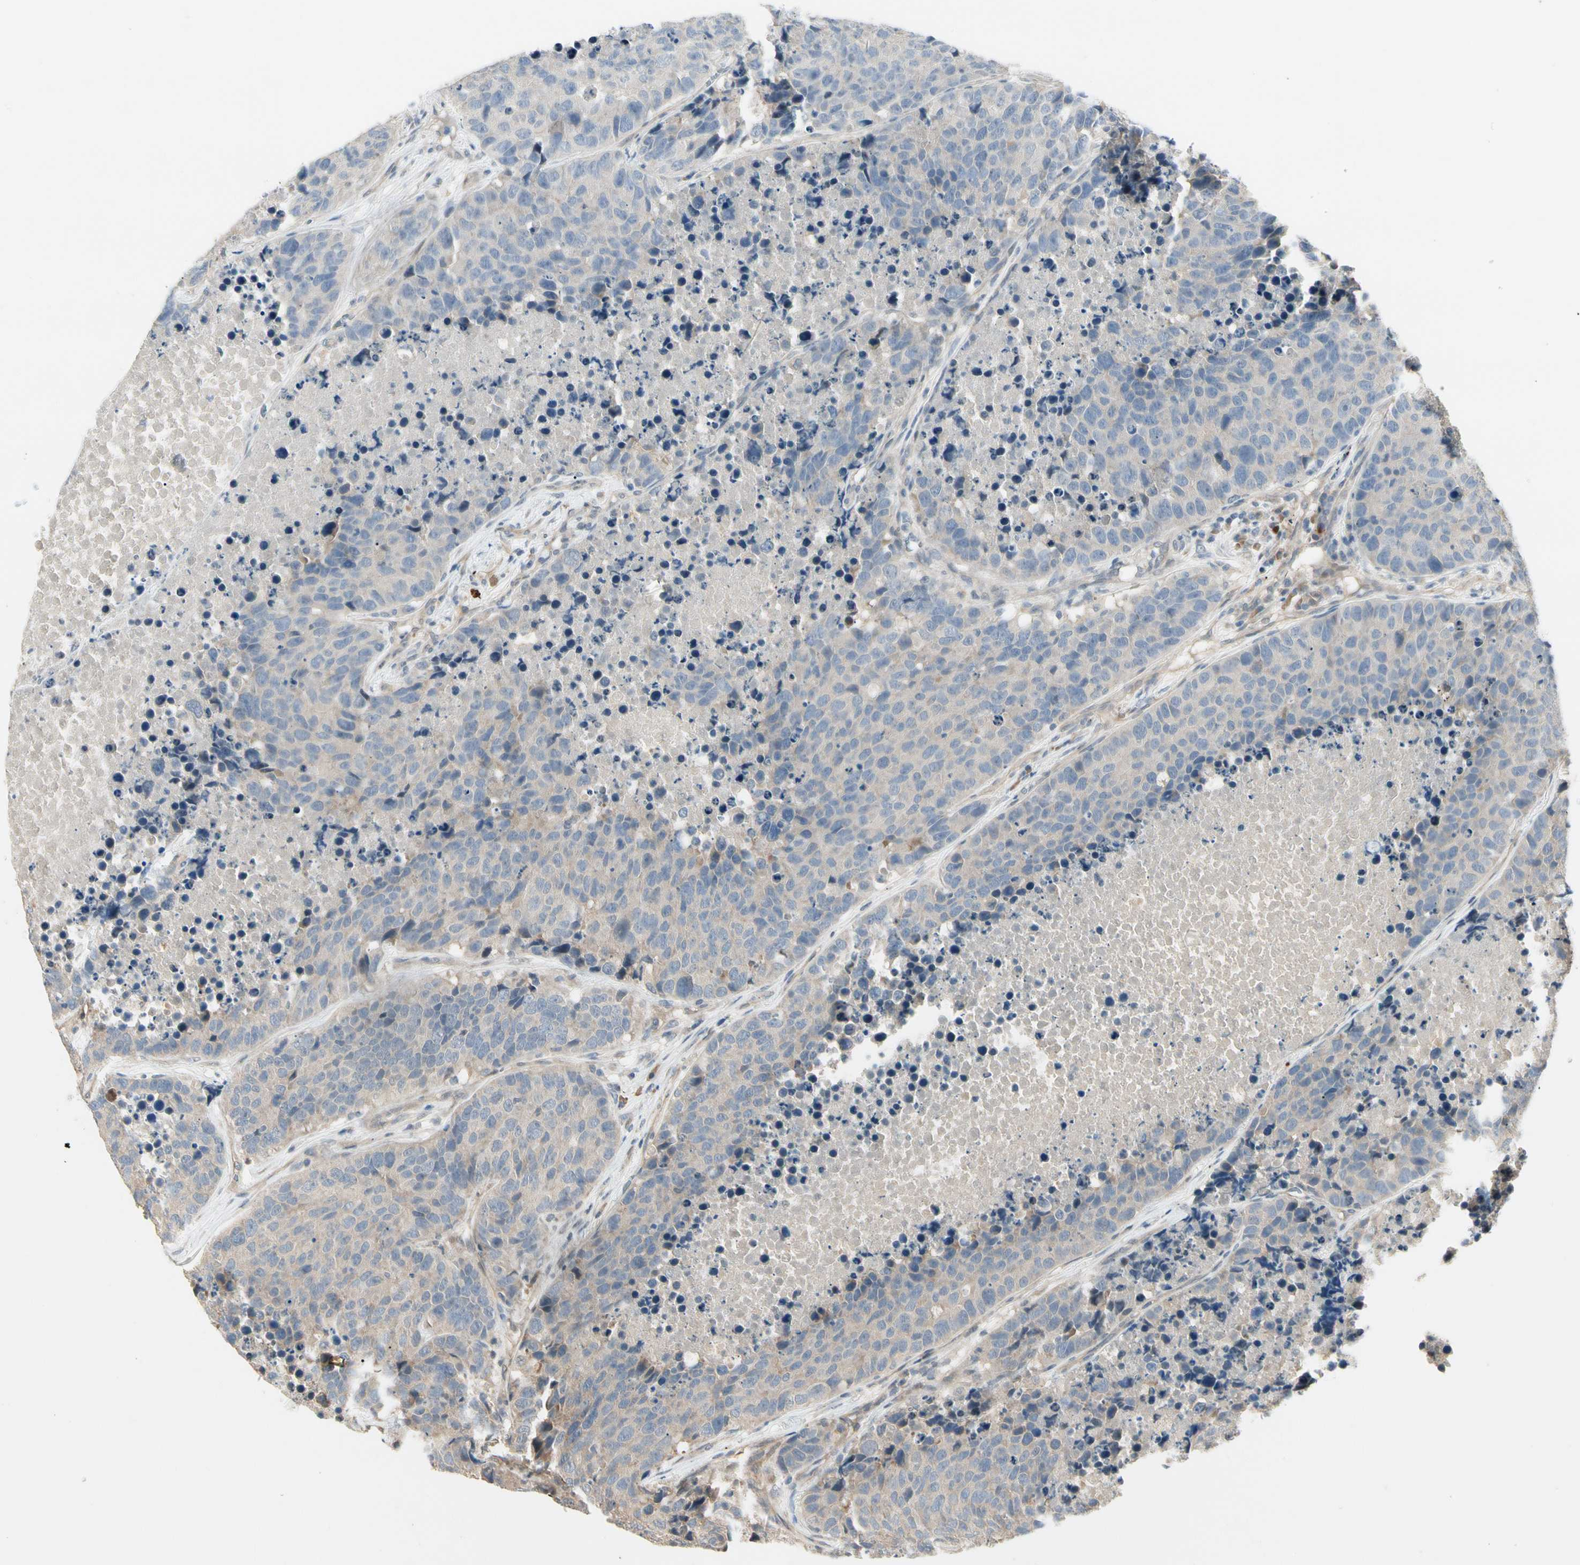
{"staining": {"intensity": "weak", "quantity": "25%-75%", "location": "cytoplasmic/membranous"}, "tissue": "carcinoid", "cell_type": "Tumor cells", "image_type": "cancer", "snomed": [{"axis": "morphology", "description": "Carcinoid, malignant, NOS"}, {"axis": "topography", "description": "Lung"}], "caption": "Protein staining by immunohistochemistry reveals weak cytoplasmic/membranous positivity in about 25%-75% of tumor cells in malignant carcinoid. (Stains: DAB in brown, nuclei in blue, Microscopy: brightfield microscopy at high magnification).", "gene": "ATG4C", "patient": {"sex": "male", "age": 60}}